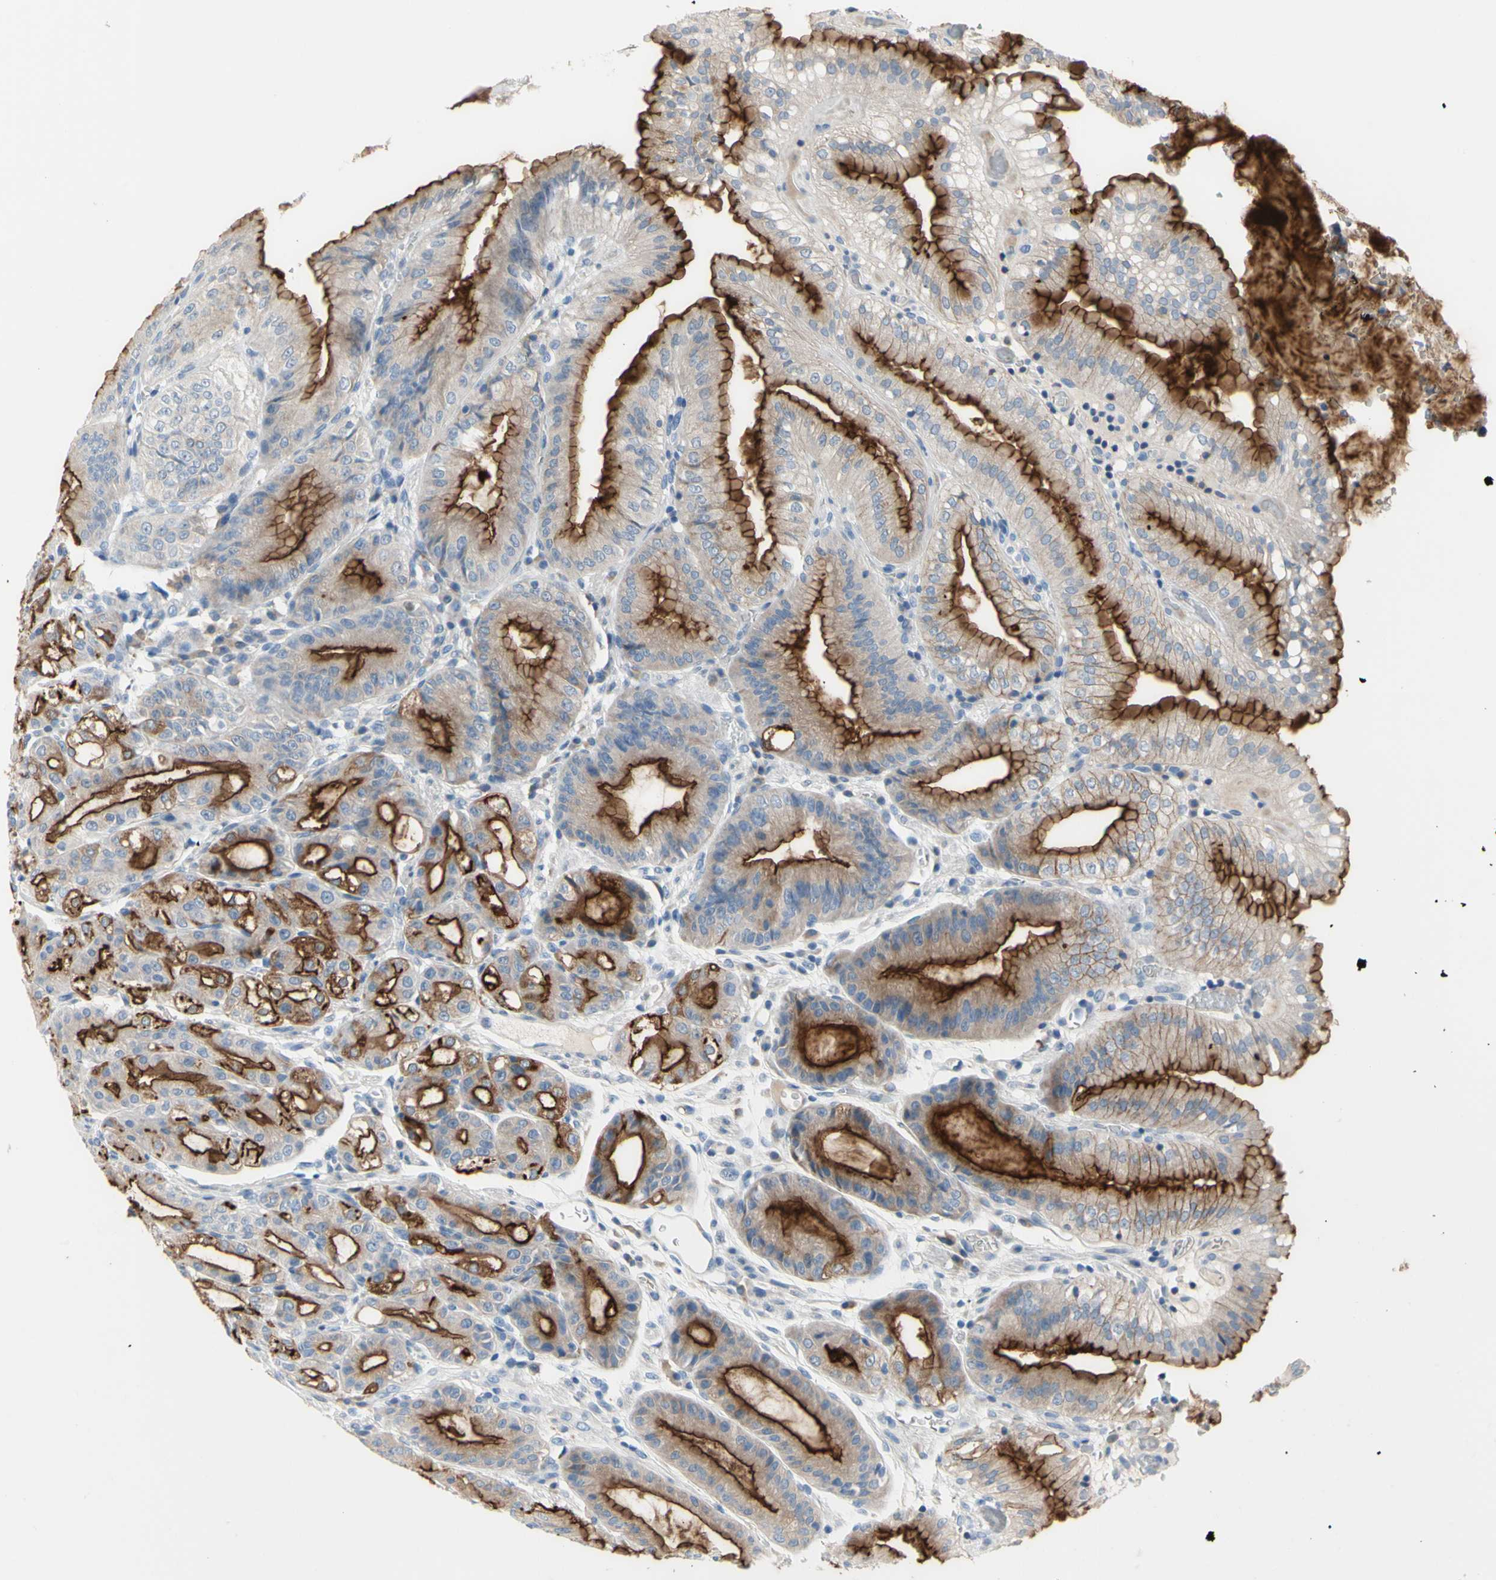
{"staining": {"intensity": "strong", "quantity": ">75%", "location": "cytoplasmic/membranous"}, "tissue": "stomach", "cell_type": "Glandular cells", "image_type": "normal", "snomed": [{"axis": "morphology", "description": "Normal tissue, NOS"}, {"axis": "topography", "description": "Stomach, lower"}], "caption": "Protein expression analysis of unremarkable stomach exhibits strong cytoplasmic/membranous positivity in about >75% of glandular cells. (IHC, brightfield microscopy, high magnification).", "gene": "MUC1", "patient": {"sex": "male", "age": 71}}